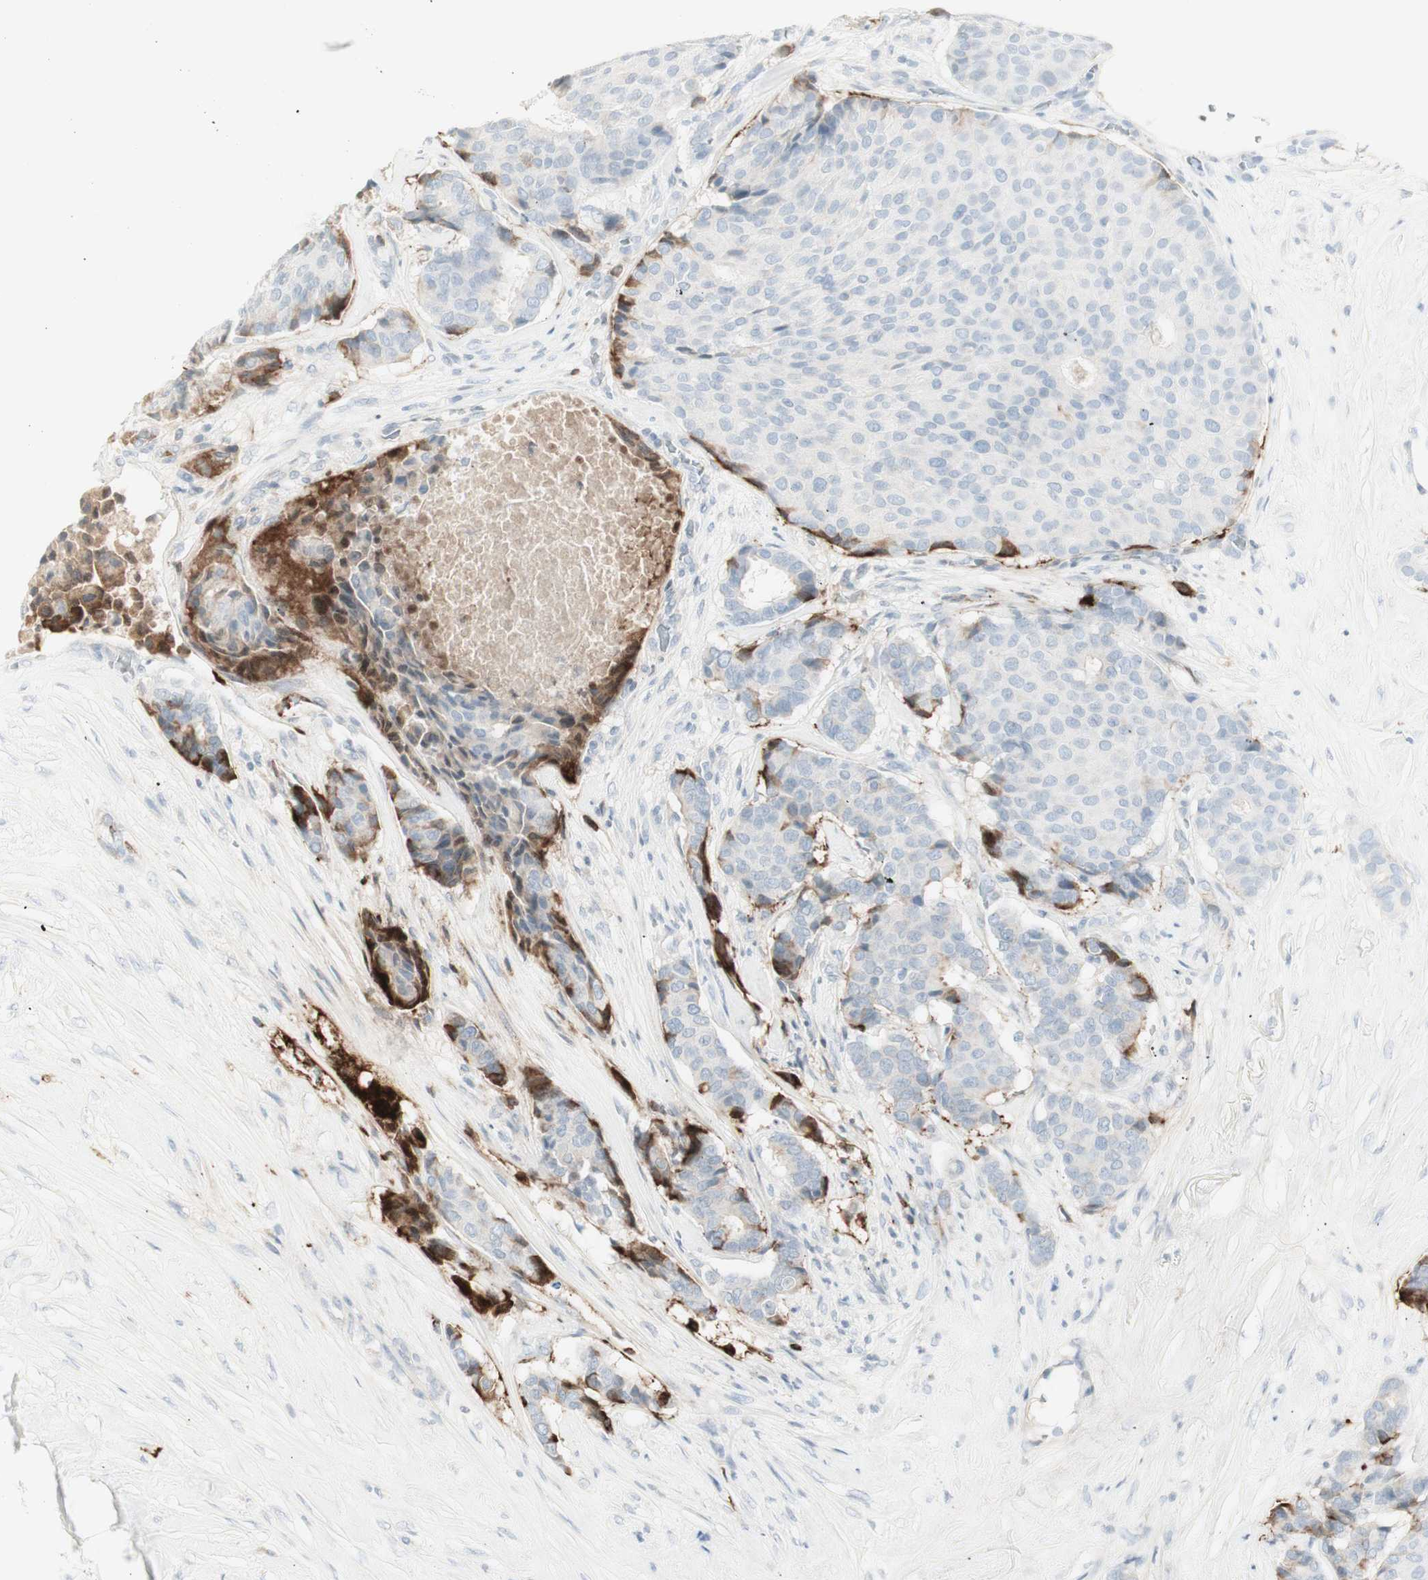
{"staining": {"intensity": "strong", "quantity": "25%-75%", "location": "cytoplasmic/membranous"}, "tissue": "breast cancer", "cell_type": "Tumor cells", "image_type": "cancer", "snomed": [{"axis": "morphology", "description": "Duct carcinoma"}, {"axis": "topography", "description": "Breast"}], "caption": "A brown stain shows strong cytoplasmic/membranous positivity of a protein in human breast cancer (intraductal carcinoma) tumor cells.", "gene": "MDK", "patient": {"sex": "female", "age": 75}}